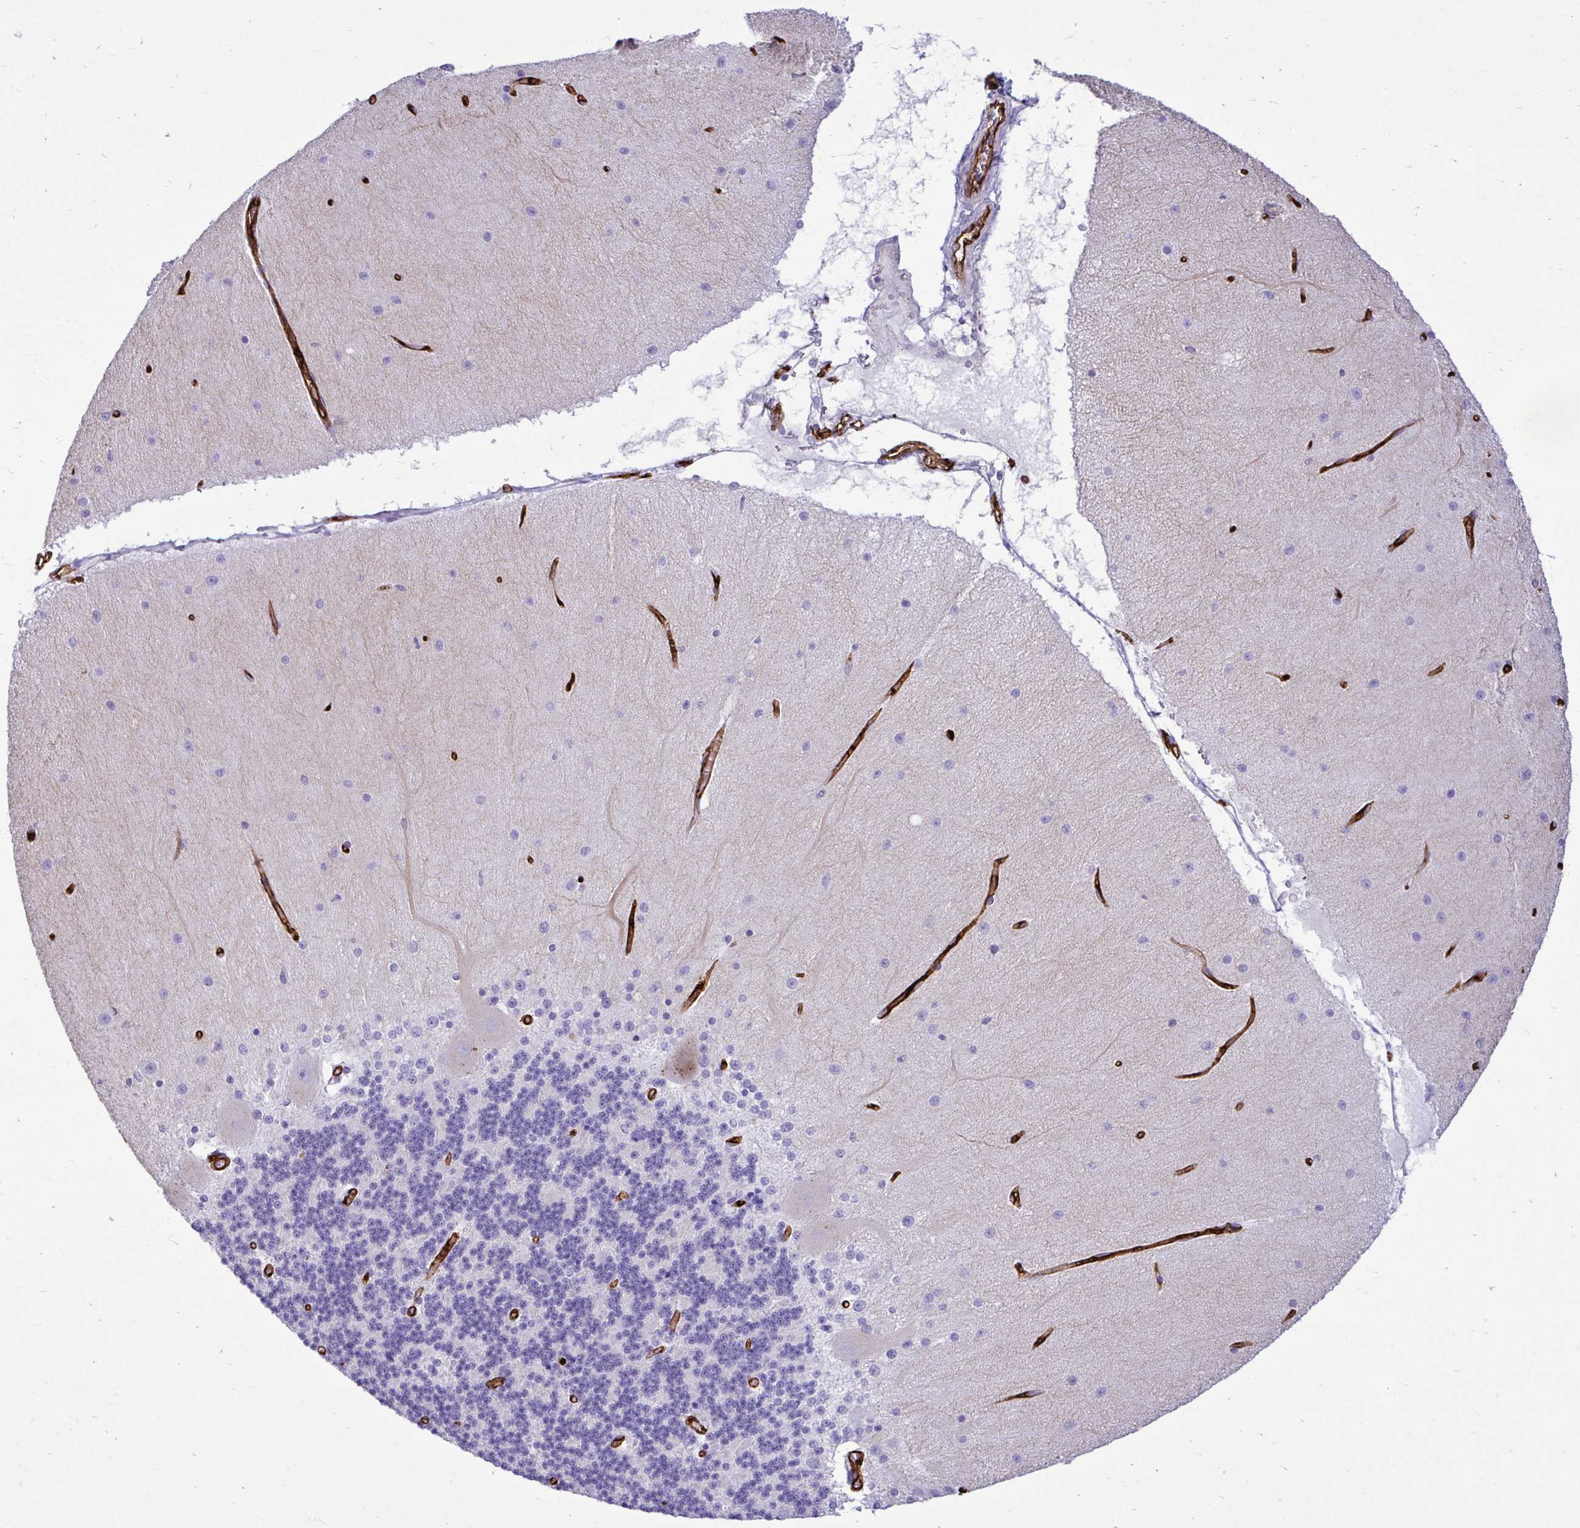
{"staining": {"intensity": "negative", "quantity": "none", "location": "none"}, "tissue": "cerebellum", "cell_type": "Cells in granular layer", "image_type": "normal", "snomed": [{"axis": "morphology", "description": "Normal tissue, NOS"}, {"axis": "topography", "description": "Cerebellum"}], "caption": "A high-resolution image shows immunohistochemistry staining of unremarkable cerebellum, which reveals no significant positivity in cells in granular layer. The staining was performed using DAB (3,3'-diaminobenzidine) to visualize the protein expression in brown, while the nuclei were stained in blue with hematoxylin (Magnification: 20x).", "gene": "ABCG2", "patient": {"sex": "female", "age": 54}}